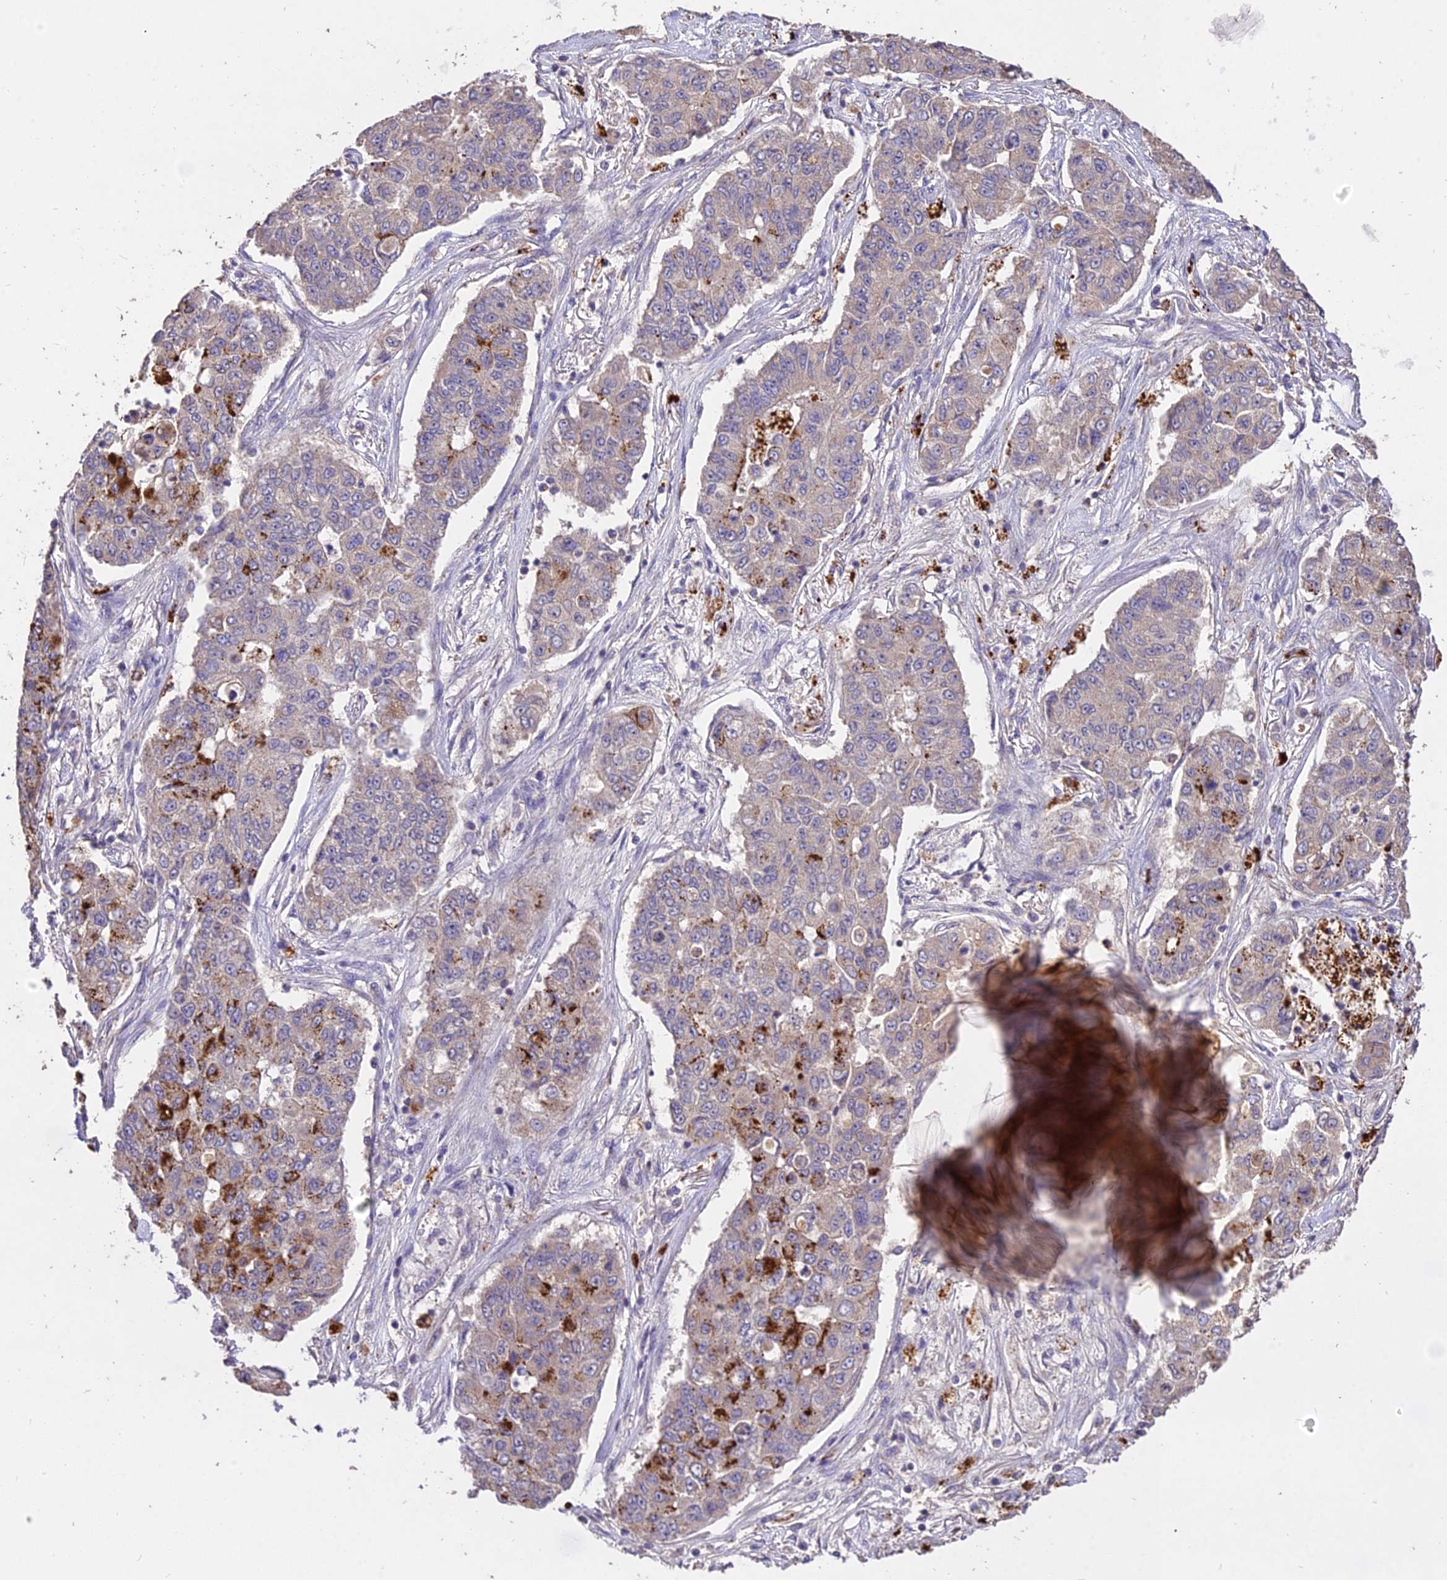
{"staining": {"intensity": "moderate", "quantity": "25%-75%", "location": "cytoplasmic/membranous"}, "tissue": "lung cancer", "cell_type": "Tumor cells", "image_type": "cancer", "snomed": [{"axis": "morphology", "description": "Squamous cell carcinoma, NOS"}, {"axis": "topography", "description": "Lung"}], "caption": "The photomicrograph exhibits a brown stain indicating the presence of a protein in the cytoplasmic/membranous of tumor cells in squamous cell carcinoma (lung). (DAB (3,3'-diaminobenzidine) IHC with brightfield microscopy, high magnification).", "gene": "SDHD", "patient": {"sex": "male", "age": 74}}